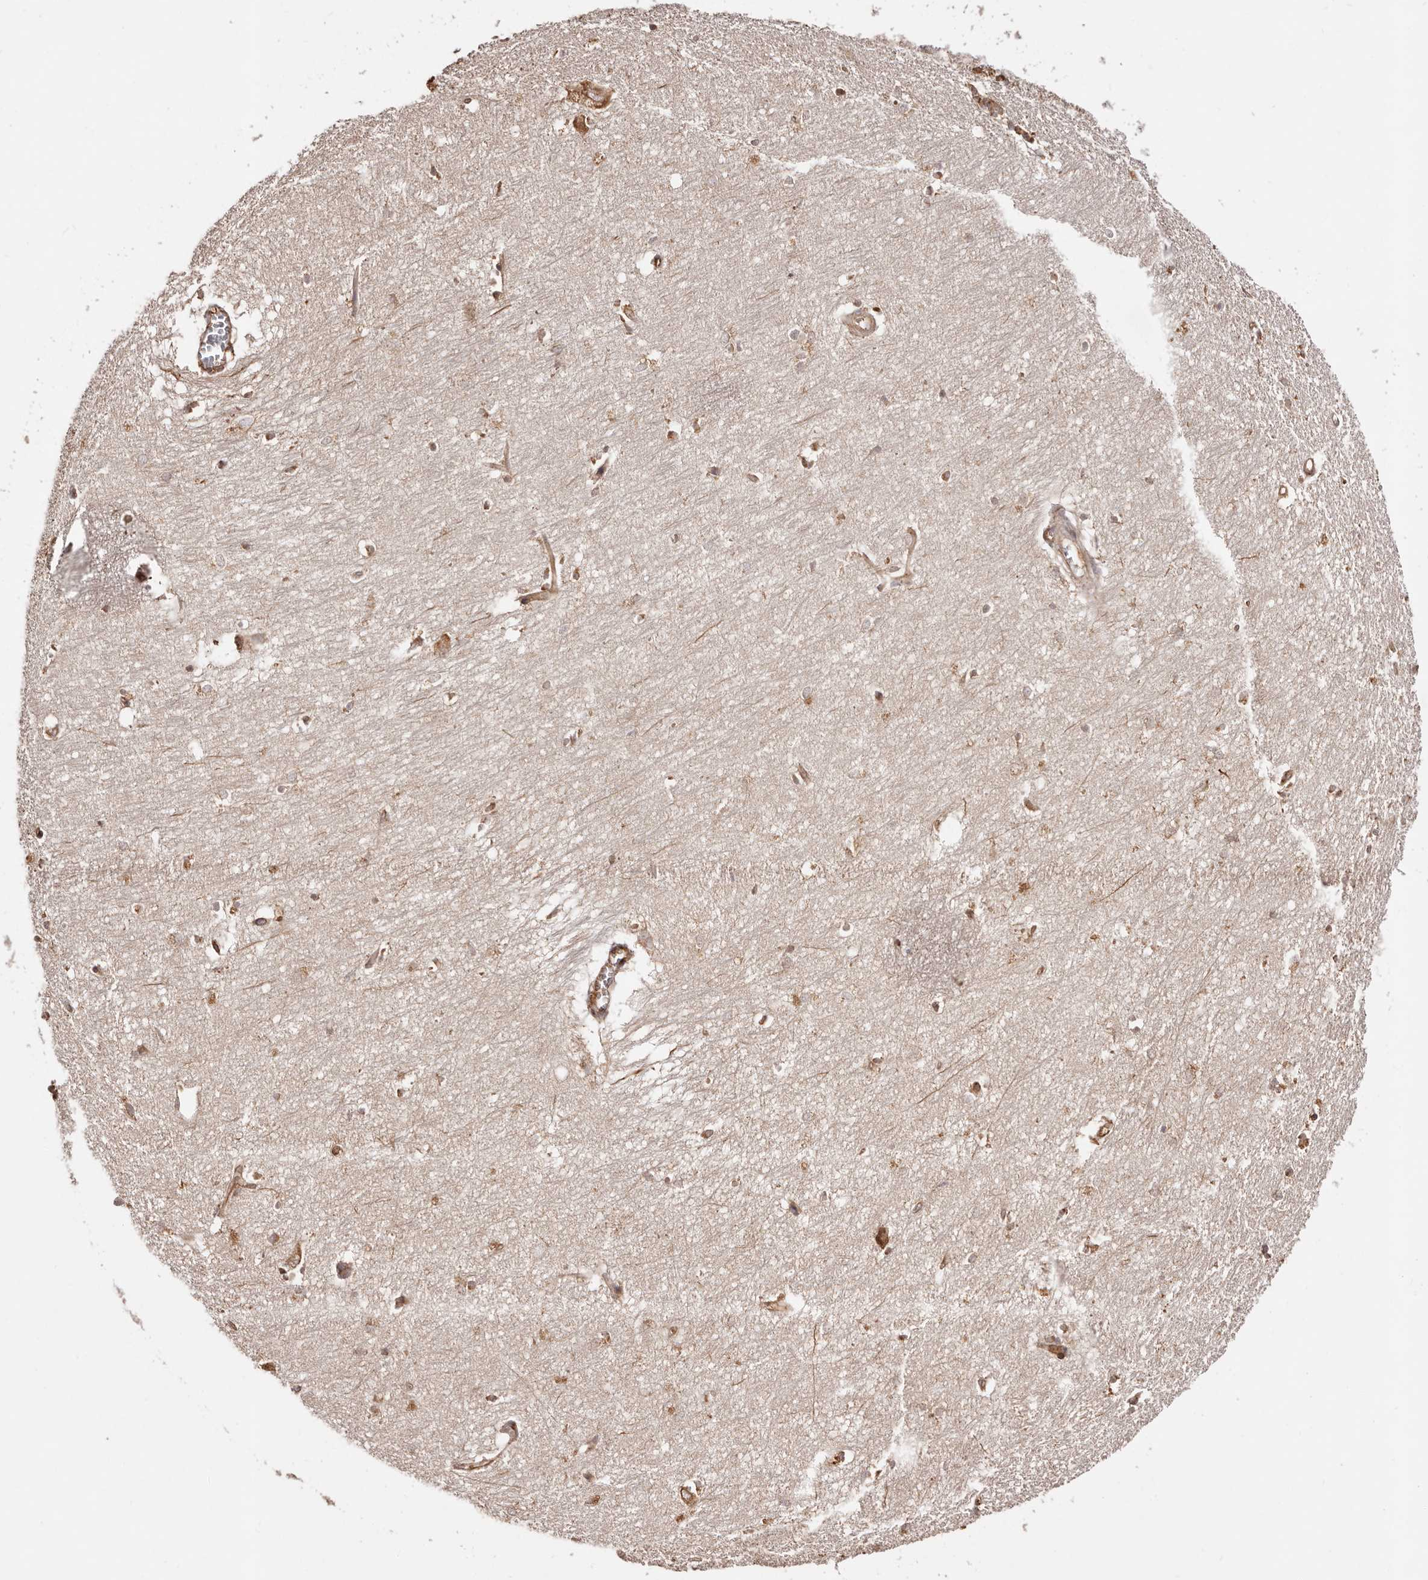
{"staining": {"intensity": "weak", "quantity": "25%-75%", "location": "cytoplasmic/membranous"}, "tissue": "hippocampus", "cell_type": "Glial cells", "image_type": "normal", "snomed": [{"axis": "morphology", "description": "Normal tissue, NOS"}, {"axis": "topography", "description": "Hippocampus"}], "caption": "Immunohistochemical staining of normal human hippocampus reveals 25%-75% levels of weak cytoplasmic/membranous protein staining in approximately 25%-75% of glial cells.", "gene": "RPS6", "patient": {"sex": "female", "age": 64}}